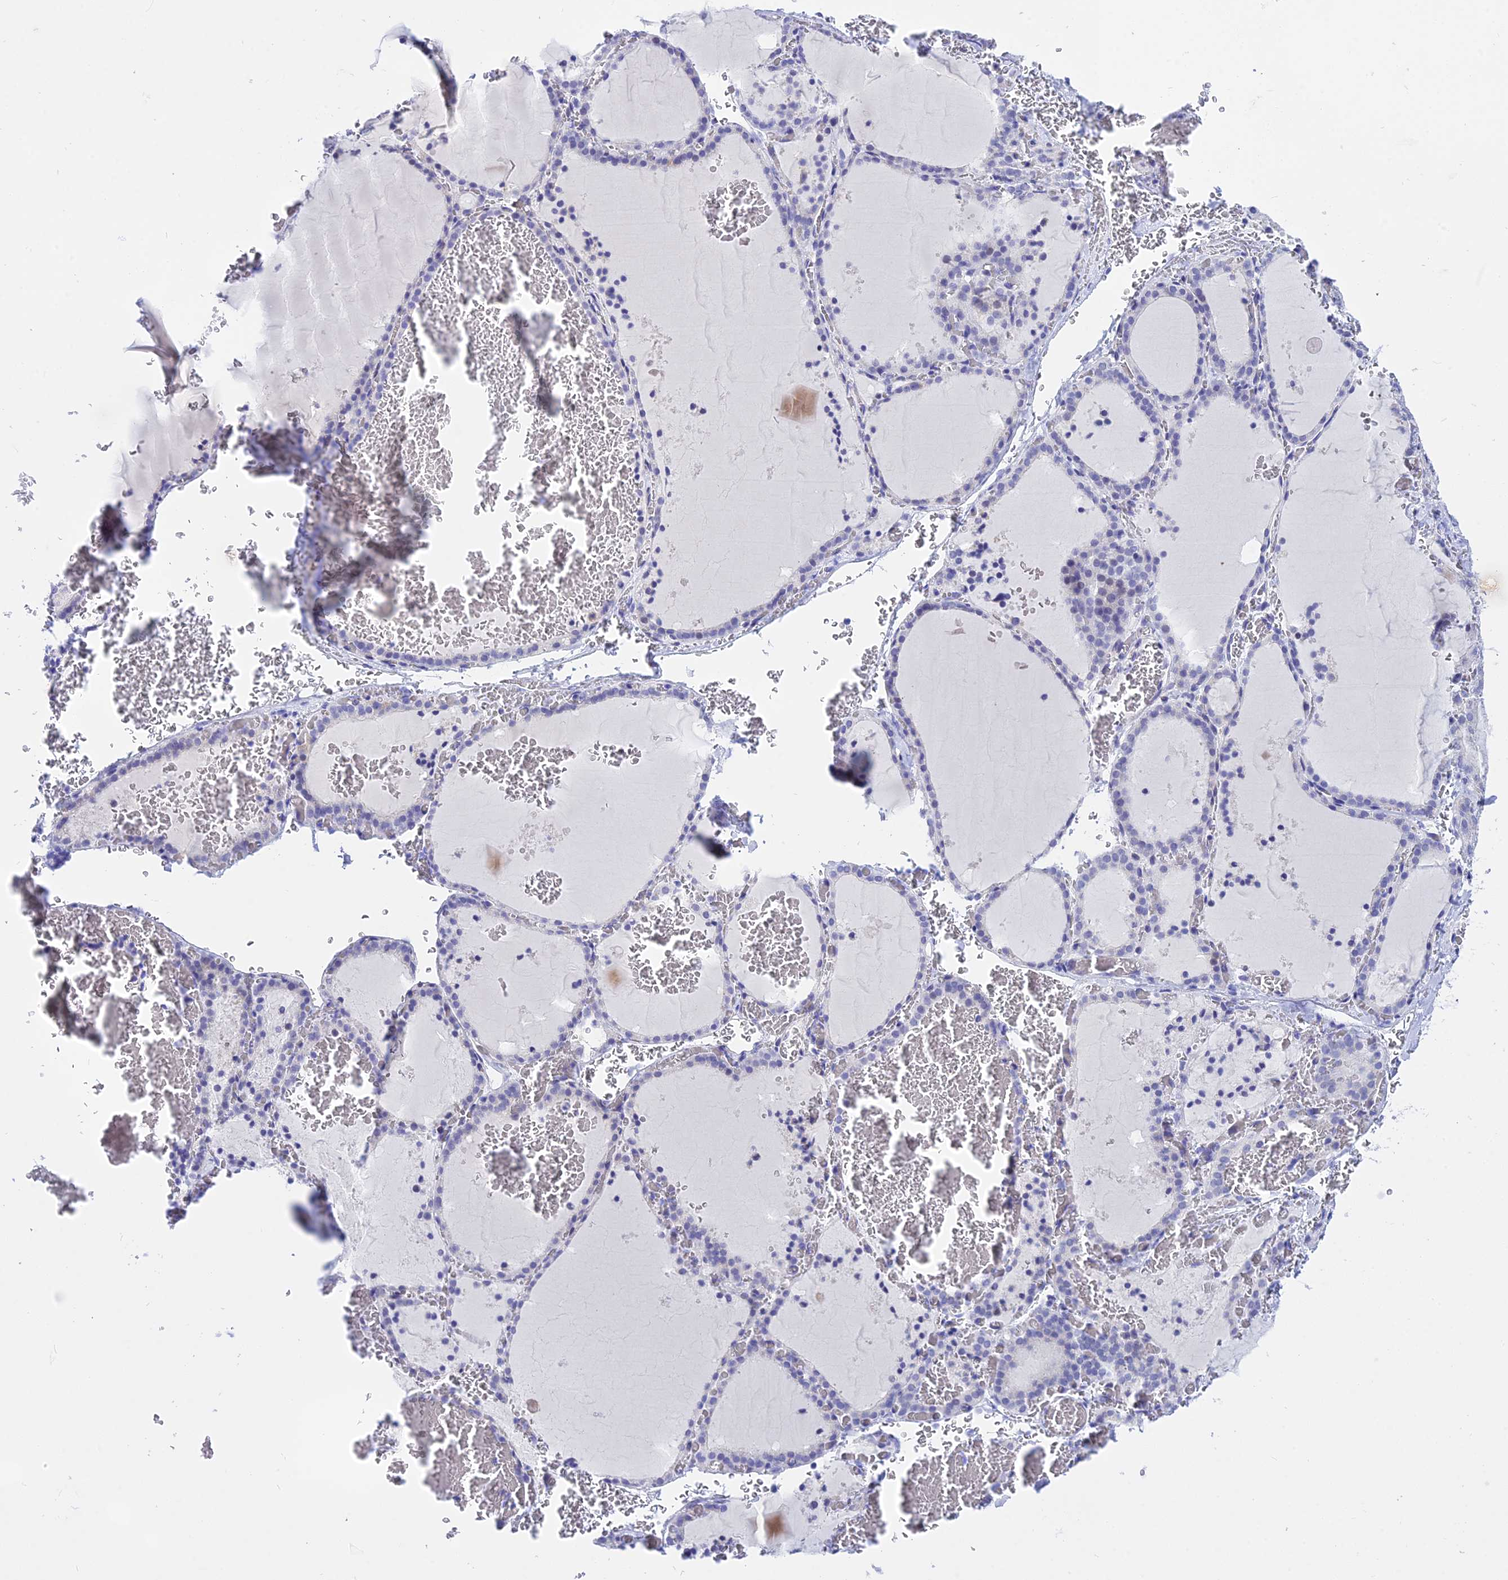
{"staining": {"intensity": "negative", "quantity": "none", "location": "none"}, "tissue": "thyroid gland", "cell_type": "Glandular cells", "image_type": "normal", "snomed": [{"axis": "morphology", "description": "Normal tissue, NOS"}, {"axis": "topography", "description": "Thyroid gland"}], "caption": "Glandular cells show no significant protein staining in normal thyroid gland. (Brightfield microscopy of DAB (3,3'-diaminobenzidine) immunohistochemistry at high magnification).", "gene": "DEFB107A", "patient": {"sex": "female", "age": 39}}